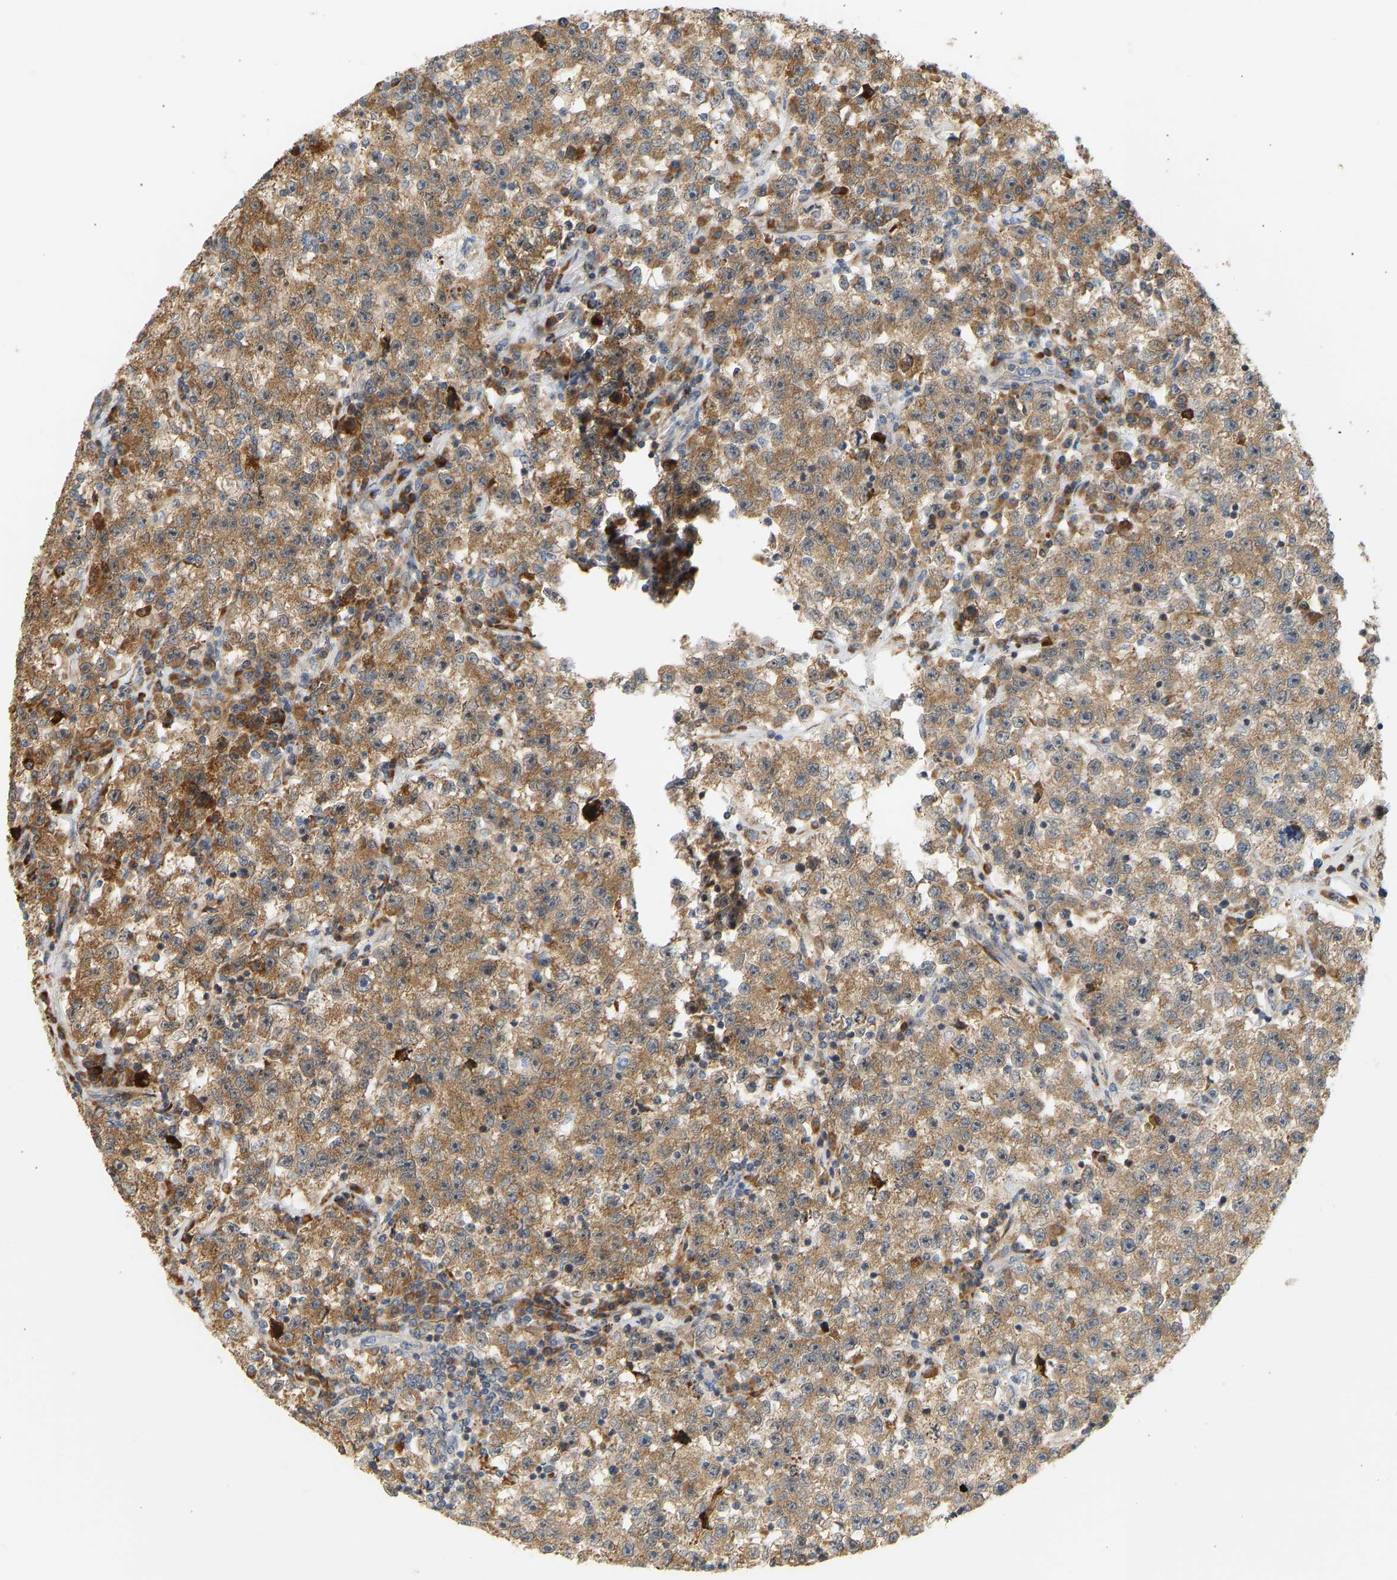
{"staining": {"intensity": "moderate", "quantity": ">75%", "location": "cytoplasmic/membranous"}, "tissue": "testis cancer", "cell_type": "Tumor cells", "image_type": "cancer", "snomed": [{"axis": "morphology", "description": "Seminoma, NOS"}, {"axis": "topography", "description": "Testis"}], "caption": "A high-resolution histopathology image shows immunohistochemistry (IHC) staining of testis seminoma, which shows moderate cytoplasmic/membranous positivity in about >75% of tumor cells.", "gene": "RPS14", "patient": {"sex": "male", "age": 22}}